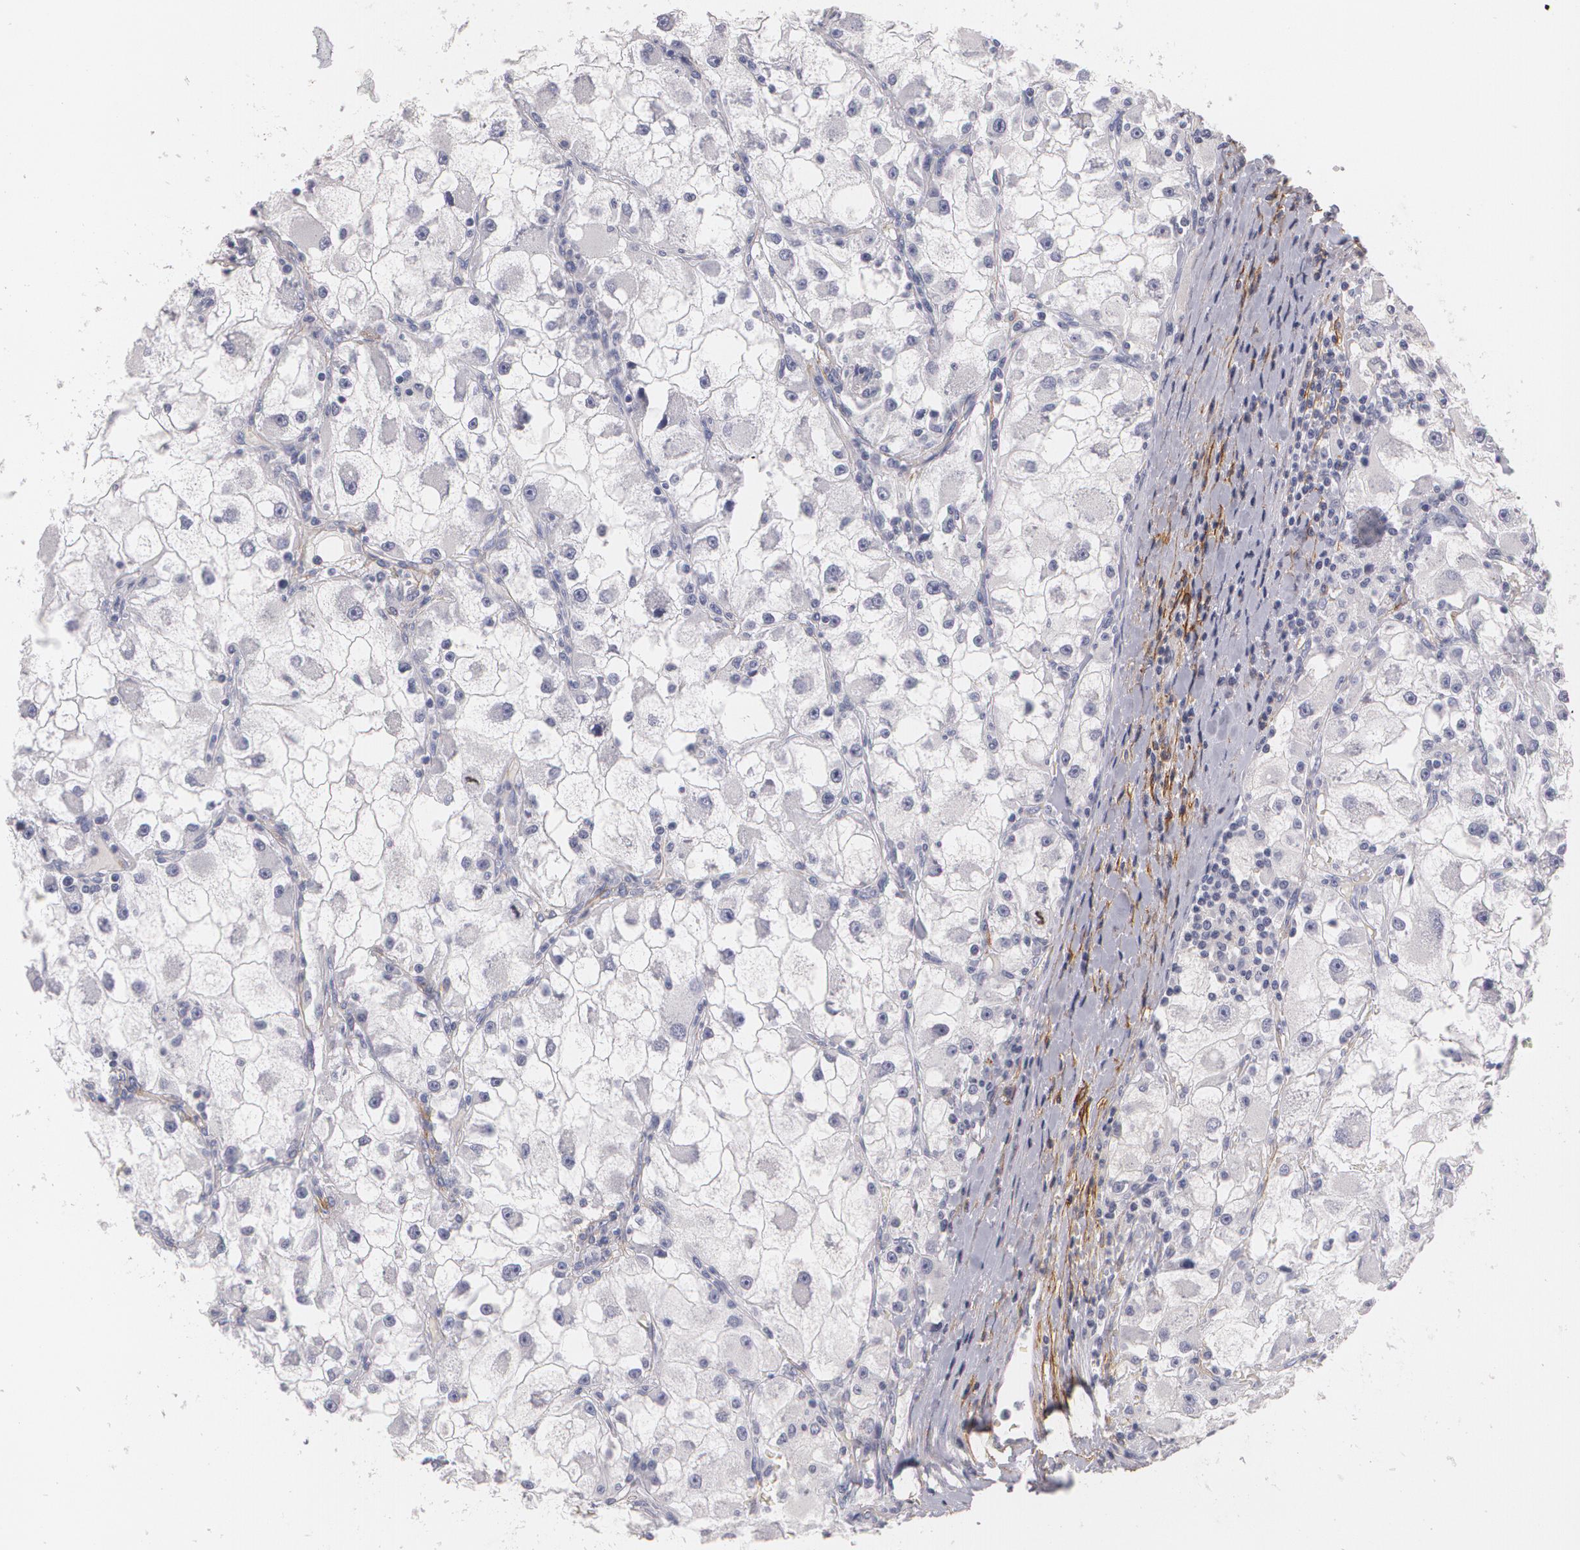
{"staining": {"intensity": "negative", "quantity": "none", "location": "none"}, "tissue": "renal cancer", "cell_type": "Tumor cells", "image_type": "cancer", "snomed": [{"axis": "morphology", "description": "Adenocarcinoma, NOS"}, {"axis": "topography", "description": "Kidney"}], "caption": "Immunohistochemistry micrograph of neoplastic tissue: human renal cancer stained with DAB shows no significant protein positivity in tumor cells.", "gene": "NGFR", "patient": {"sex": "female", "age": 73}}